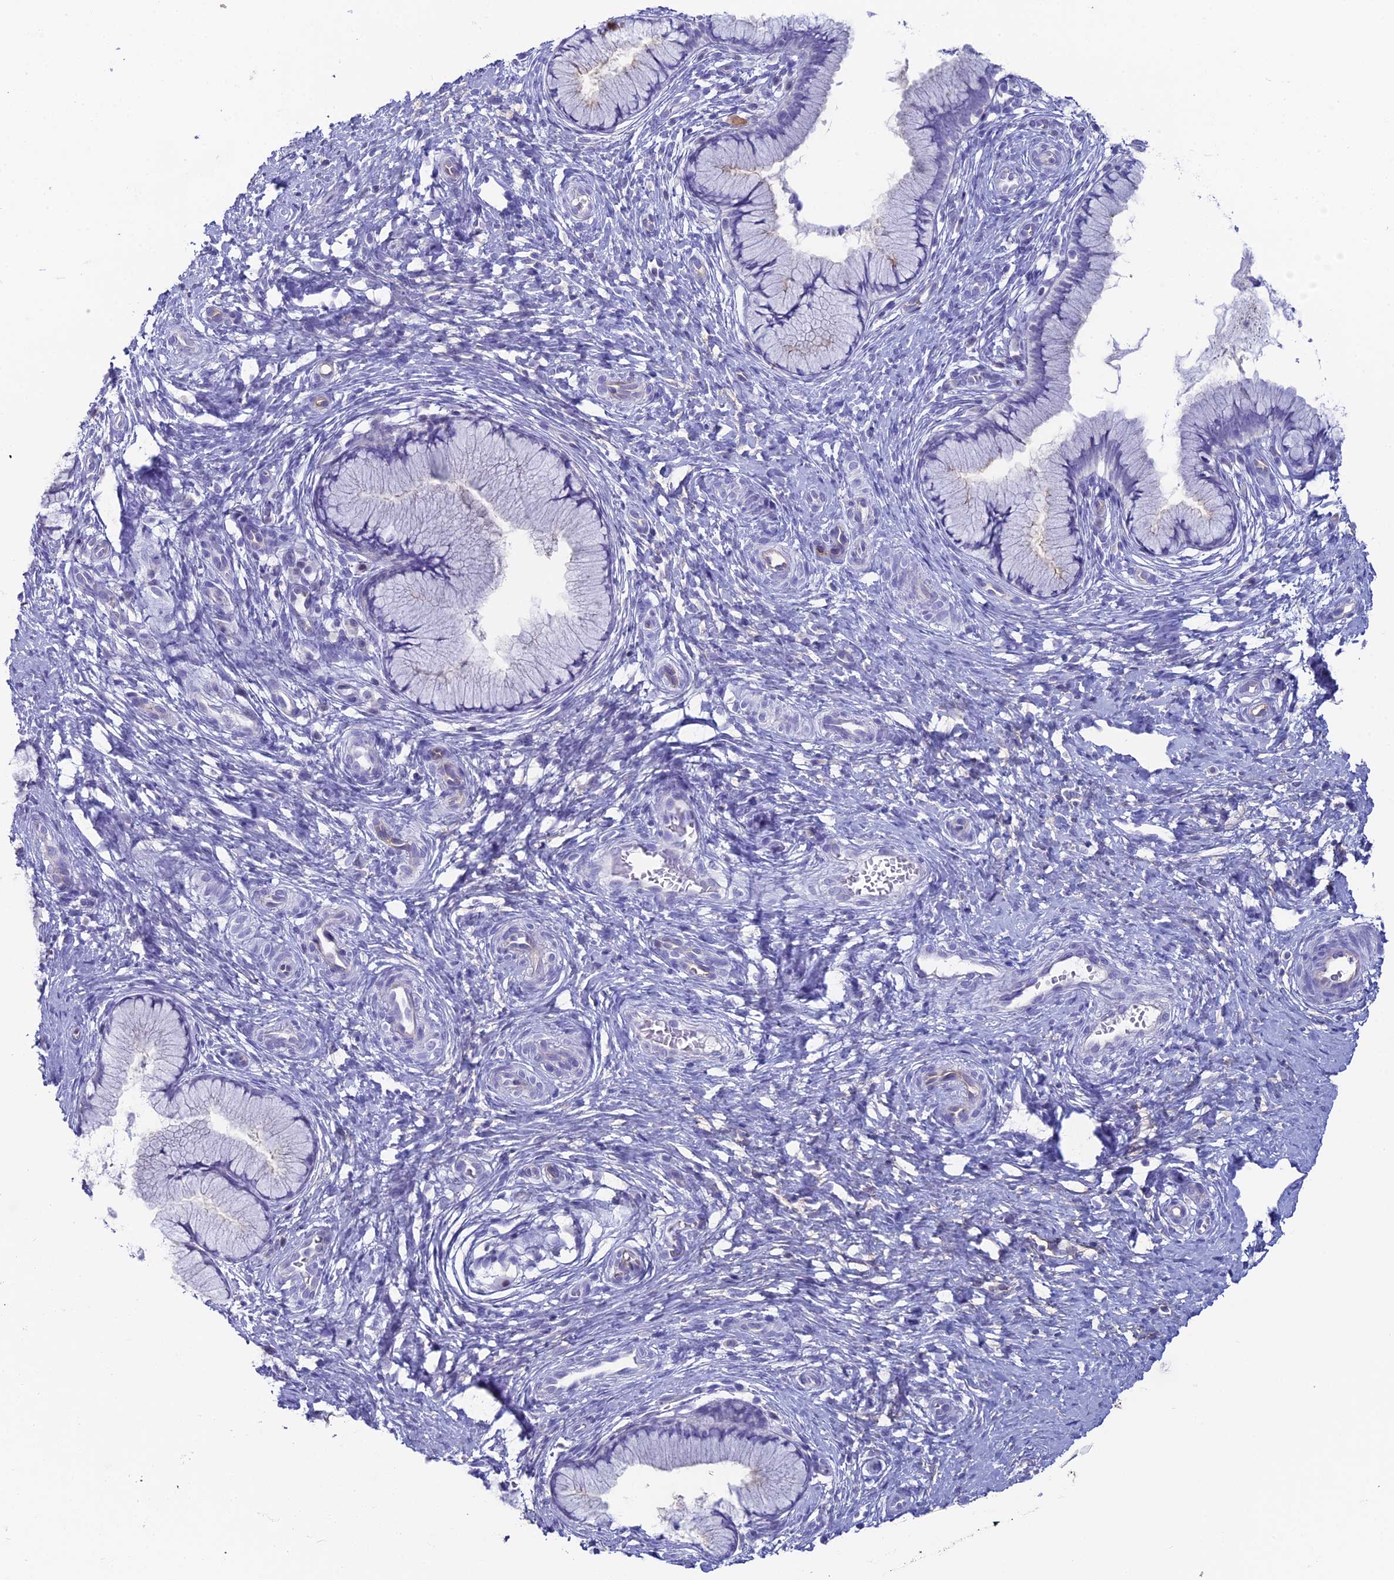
{"staining": {"intensity": "negative", "quantity": "none", "location": "none"}, "tissue": "cervix", "cell_type": "Glandular cells", "image_type": "normal", "snomed": [{"axis": "morphology", "description": "Normal tissue, NOS"}, {"axis": "topography", "description": "Cervix"}], "caption": "High magnification brightfield microscopy of benign cervix stained with DAB (3,3'-diaminobenzidine) (brown) and counterstained with hematoxylin (blue): glandular cells show no significant positivity.", "gene": "ACE", "patient": {"sex": "female", "age": 36}}